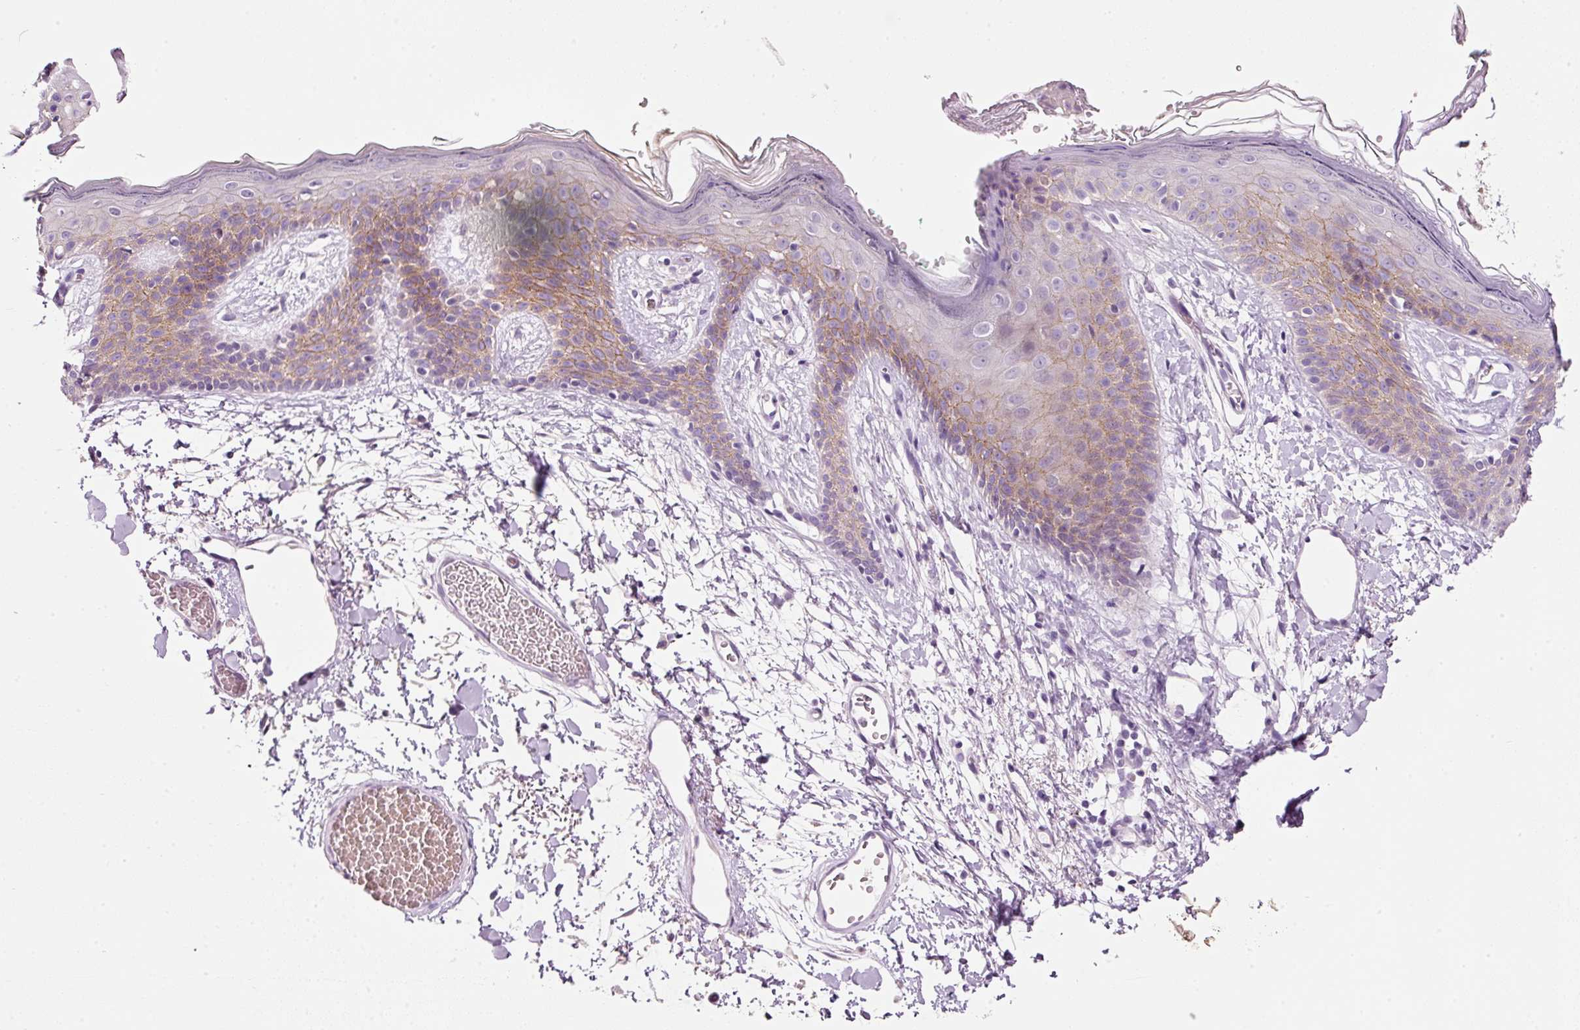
{"staining": {"intensity": "negative", "quantity": "none", "location": "none"}, "tissue": "skin", "cell_type": "Fibroblasts", "image_type": "normal", "snomed": [{"axis": "morphology", "description": "Normal tissue, NOS"}, {"axis": "topography", "description": "Skin"}], "caption": "A histopathology image of skin stained for a protein exhibits no brown staining in fibroblasts. The staining was performed using DAB (3,3'-diaminobenzidine) to visualize the protein expression in brown, while the nuclei were stained in blue with hematoxylin (Magnification: 20x).", "gene": "TENT5C", "patient": {"sex": "male", "age": 79}}